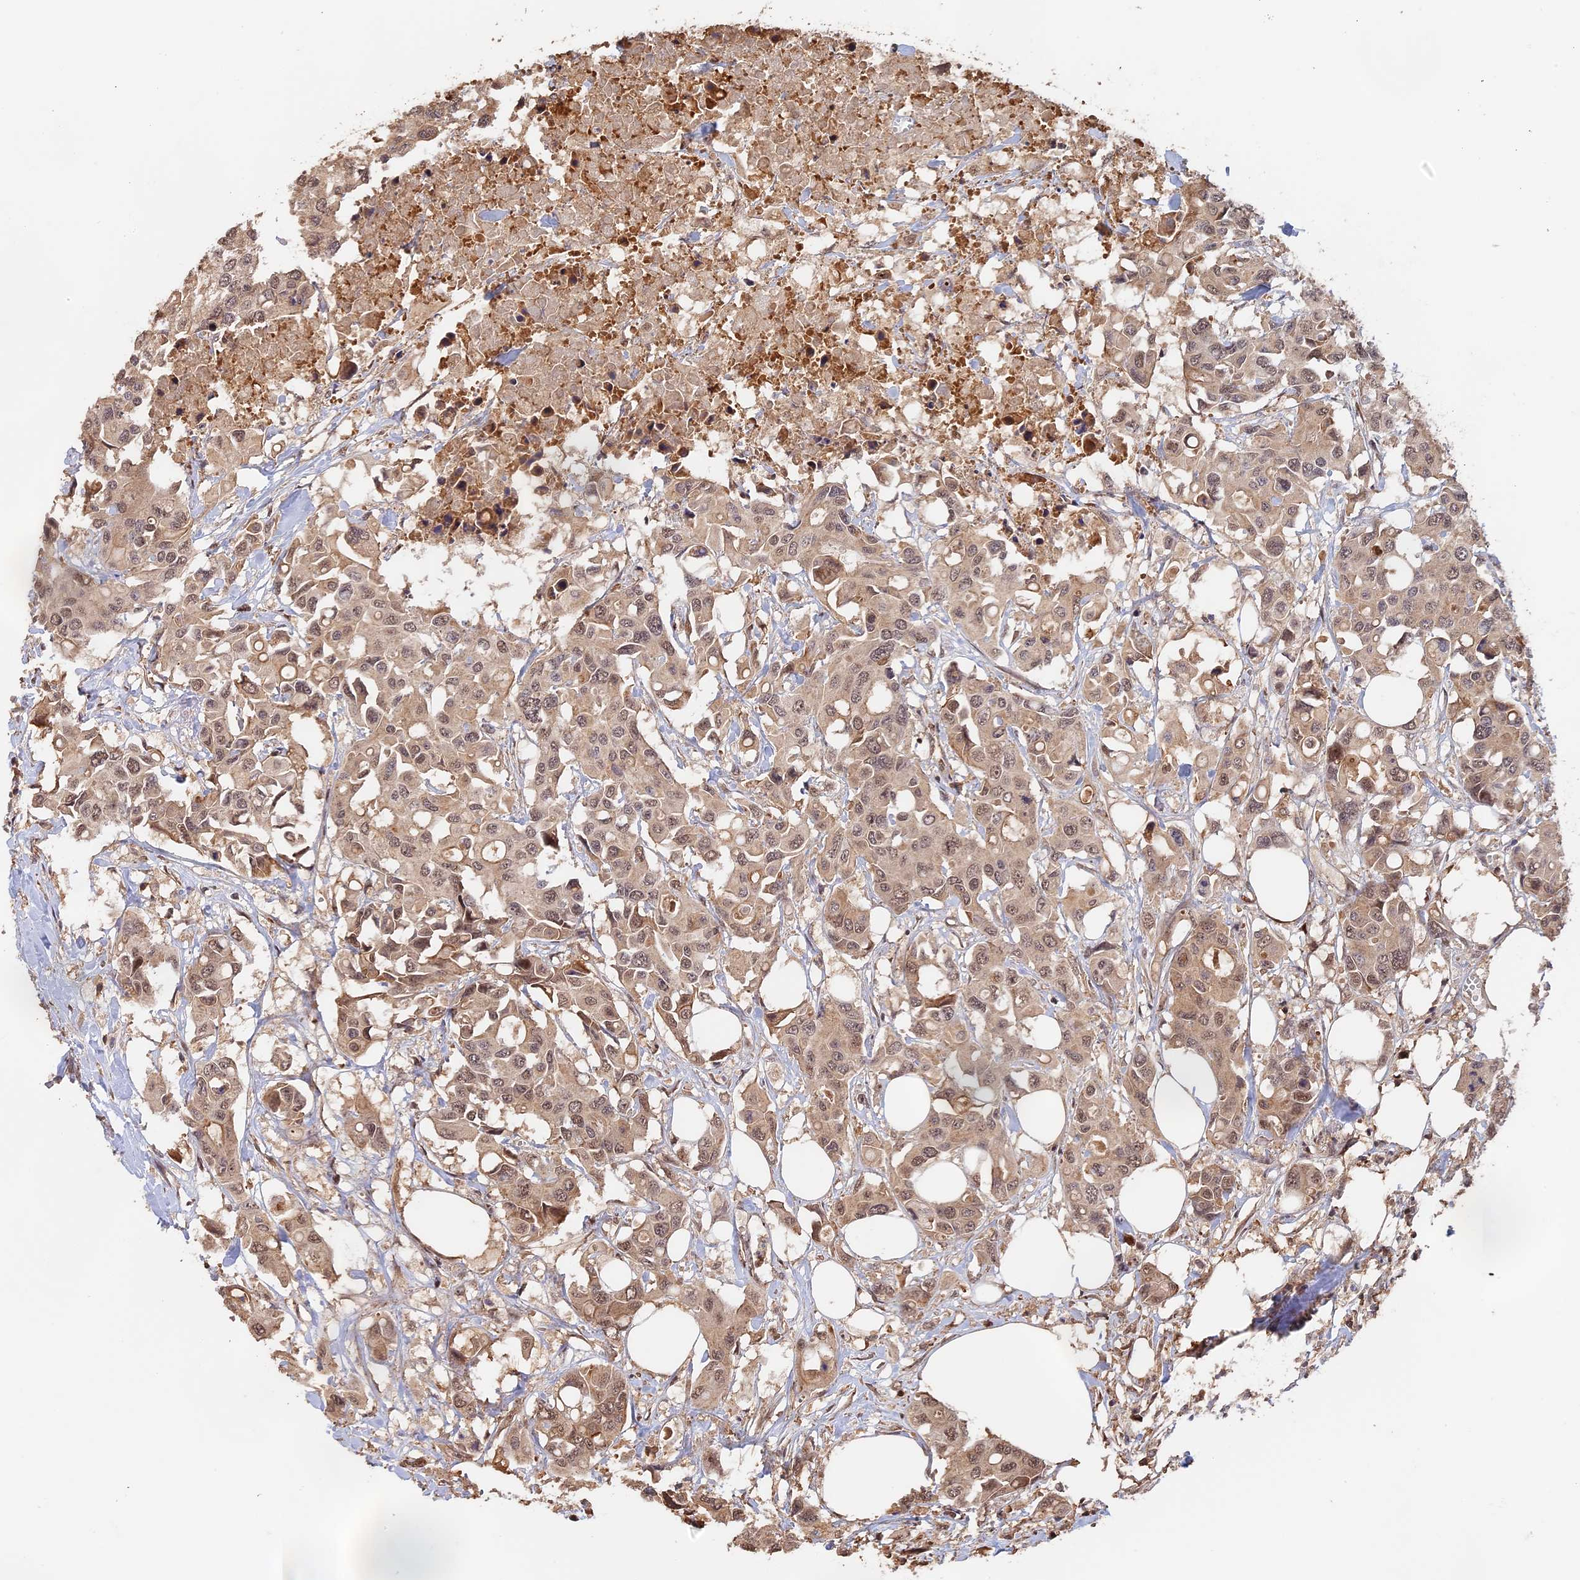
{"staining": {"intensity": "moderate", "quantity": "25%-75%", "location": "cytoplasmic/membranous,nuclear"}, "tissue": "colorectal cancer", "cell_type": "Tumor cells", "image_type": "cancer", "snomed": [{"axis": "morphology", "description": "Adenocarcinoma, NOS"}, {"axis": "topography", "description": "Colon"}], "caption": "Colorectal cancer (adenocarcinoma) tissue shows moderate cytoplasmic/membranous and nuclear staining in approximately 25%-75% of tumor cells, visualized by immunohistochemistry.", "gene": "MYBL2", "patient": {"sex": "male", "age": 77}}